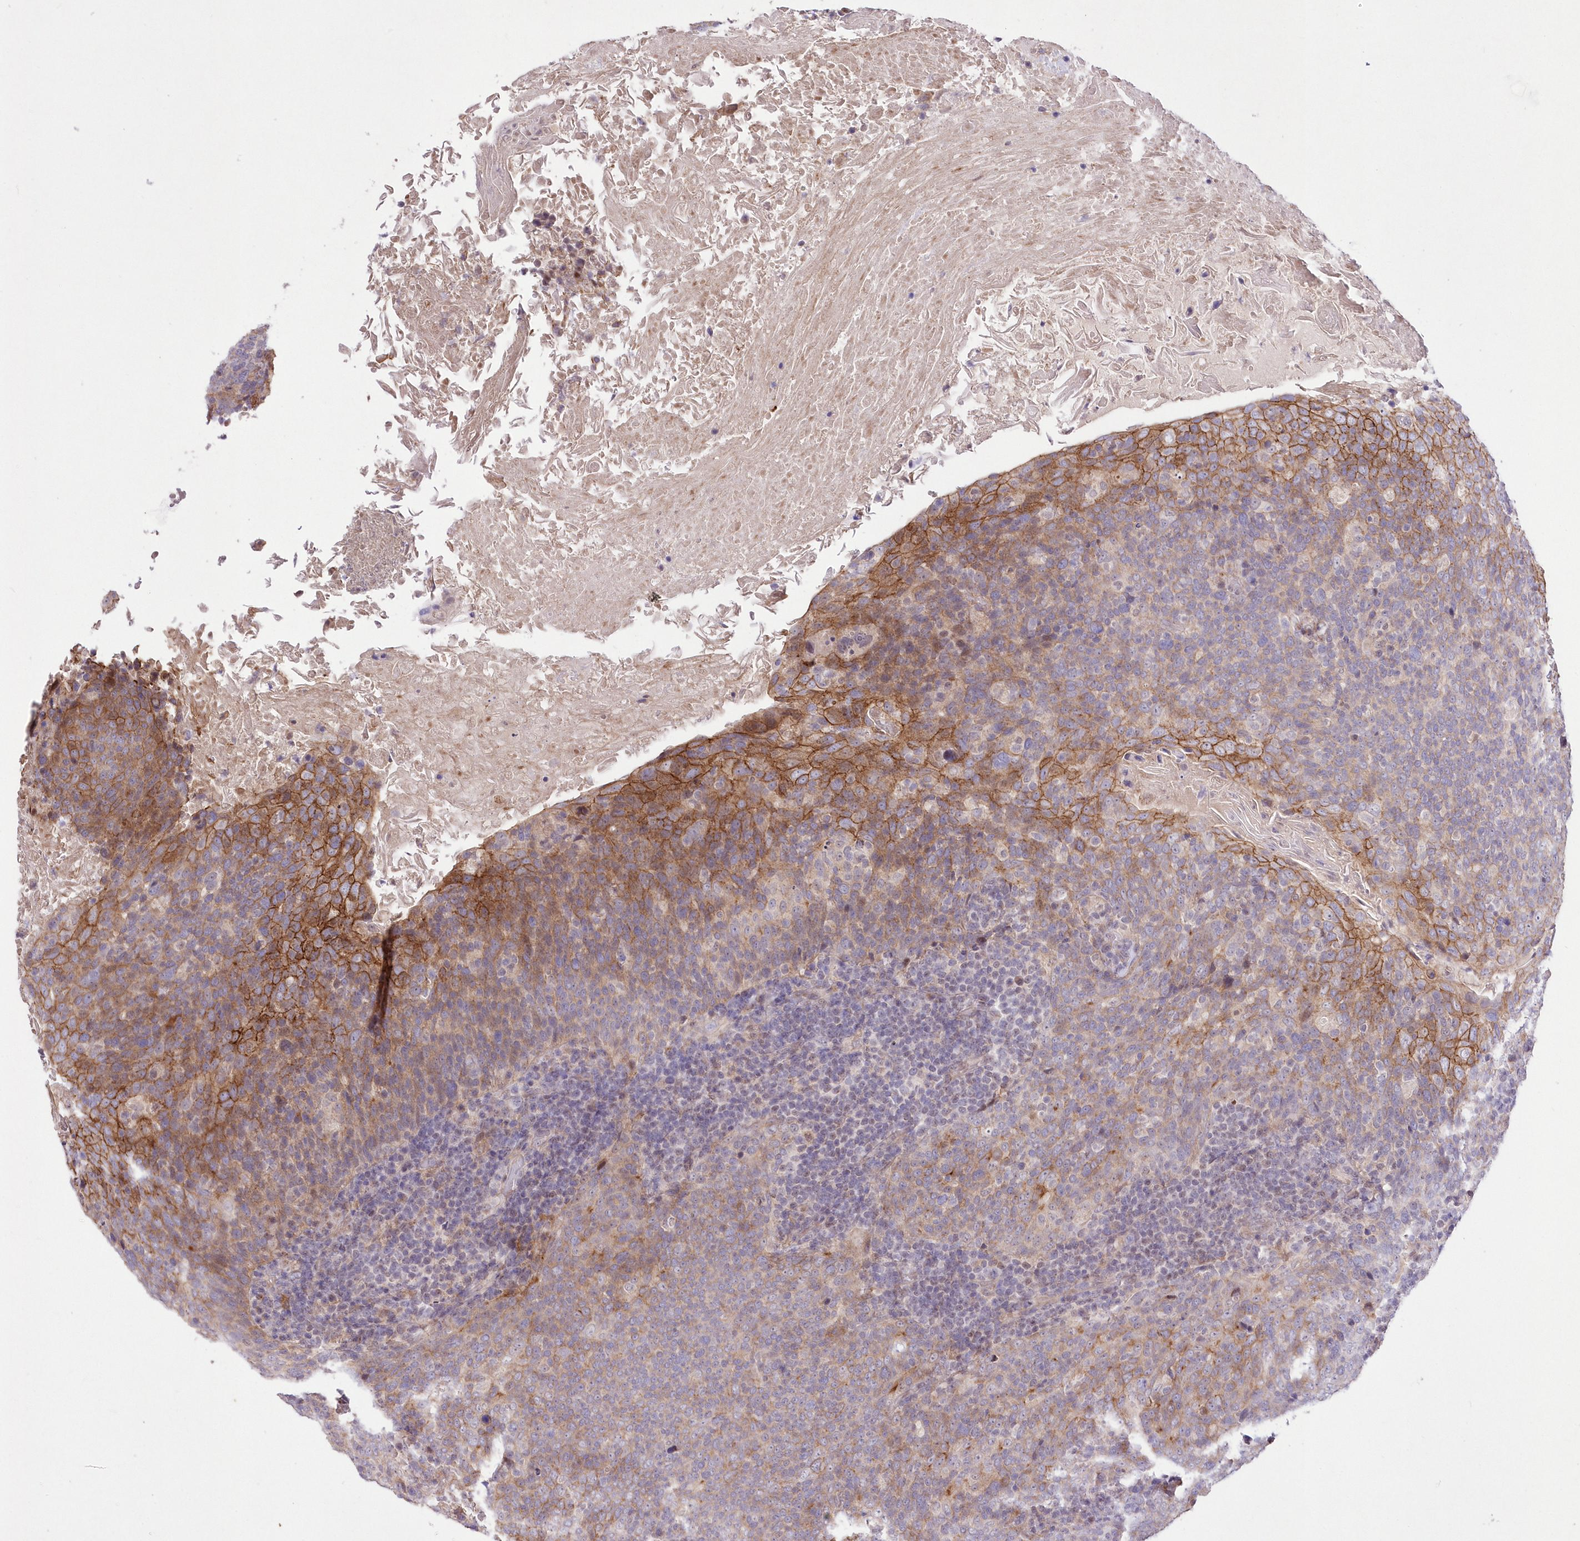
{"staining": {"intensity": "moderate", "quantity": "25%-75%", "location": "cytoplasmic/membranous"}, "tissue": "head and neck cancer", "cell_type": "Tumor cells", "image_type": "cancer", "snomed": [{"axis": "morphology", "description": "Squamous cell carcinoma, NOS"}, {"axis": "morphology", "description": "Squamous cell carcinoma, metastatic, NOS"}, {"axis": "topography", "description": "Lymph node"}, {"axis": "topography", "description": "Head-Neck"}], "caption": "A brown stain labels moderate cytoplasmic/membranous expression of a protein in human squamous cell carcinoma (head and neck) tumor cells.", "gene": "FAM241B", "patient": {"sex": "male", "age": 62}}